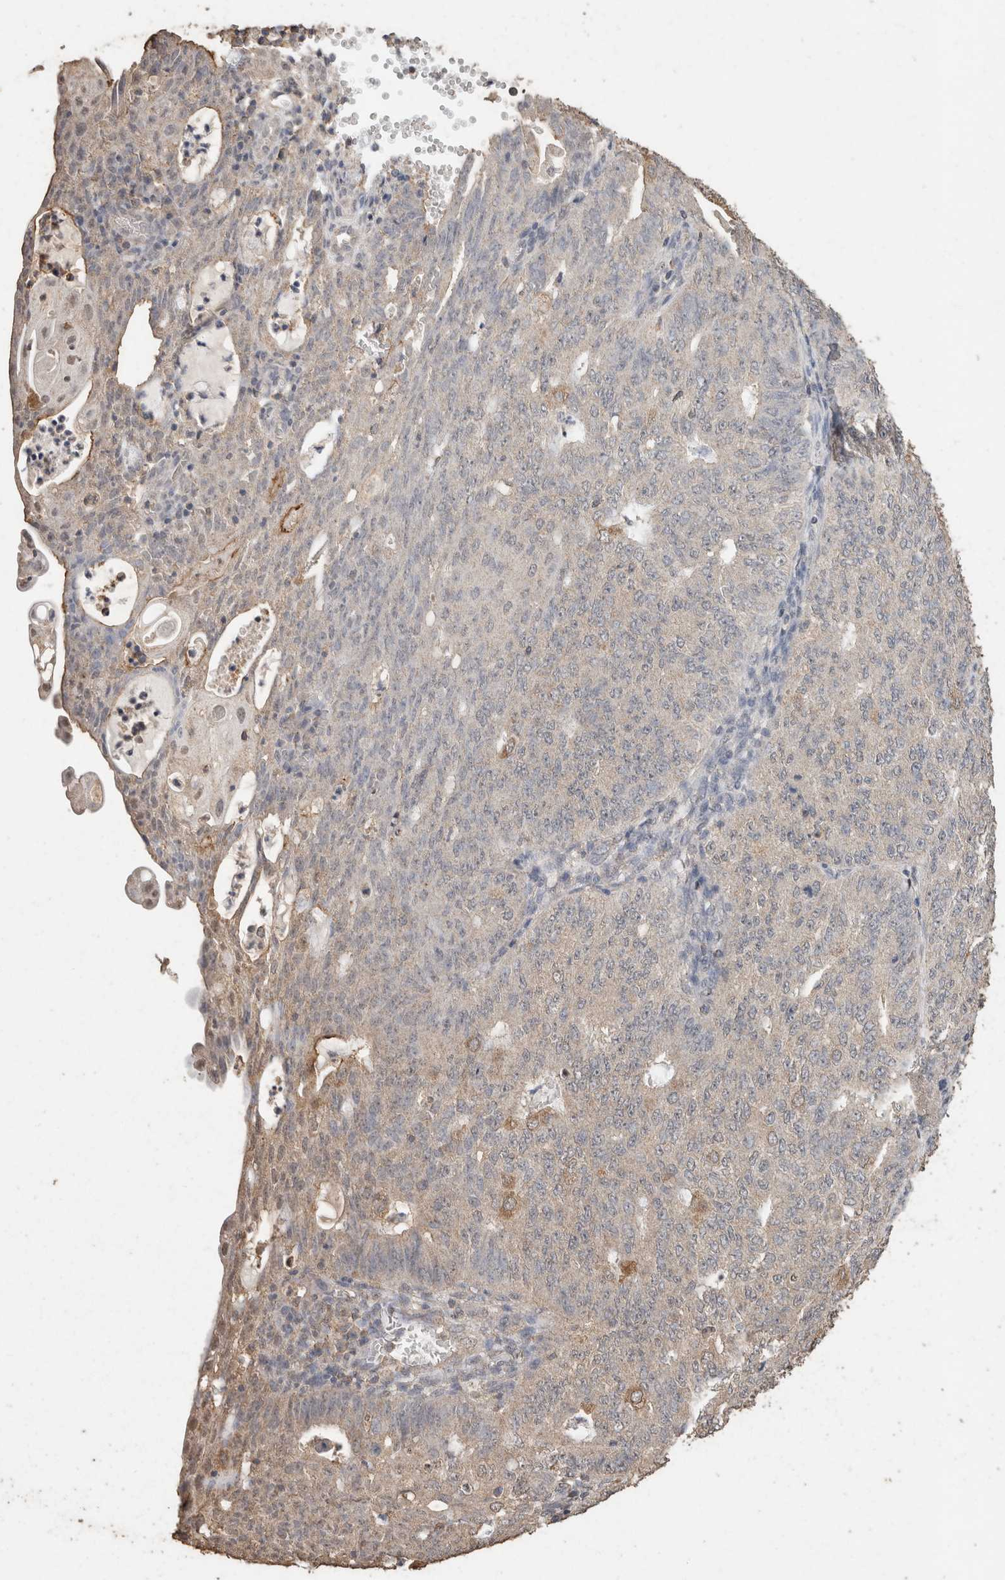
{"staining": {"intensity": "weak", "quantity": "<25%", "location": "cytoplasmic/membranous"}, "tissue": "endometrial cancer", "cell_type": "Tumor cells", "image_type": "cancer", "snomed": [{"axis": "morphology", "description": "Adenocarcinoma, NOS"}, {"axis": "topography", "description": "Endometrium"}], "caption": "IHC photomicrograph of neoplastic tissue: human endometrial cancer (adenocarcinoma) stained with DAB (3,3'-diaminobenzidine) demonstrates no significant protein expression in tumor cells.", "gene": "CX3CL1", "patient": {"sex": "female", "age": 32}}